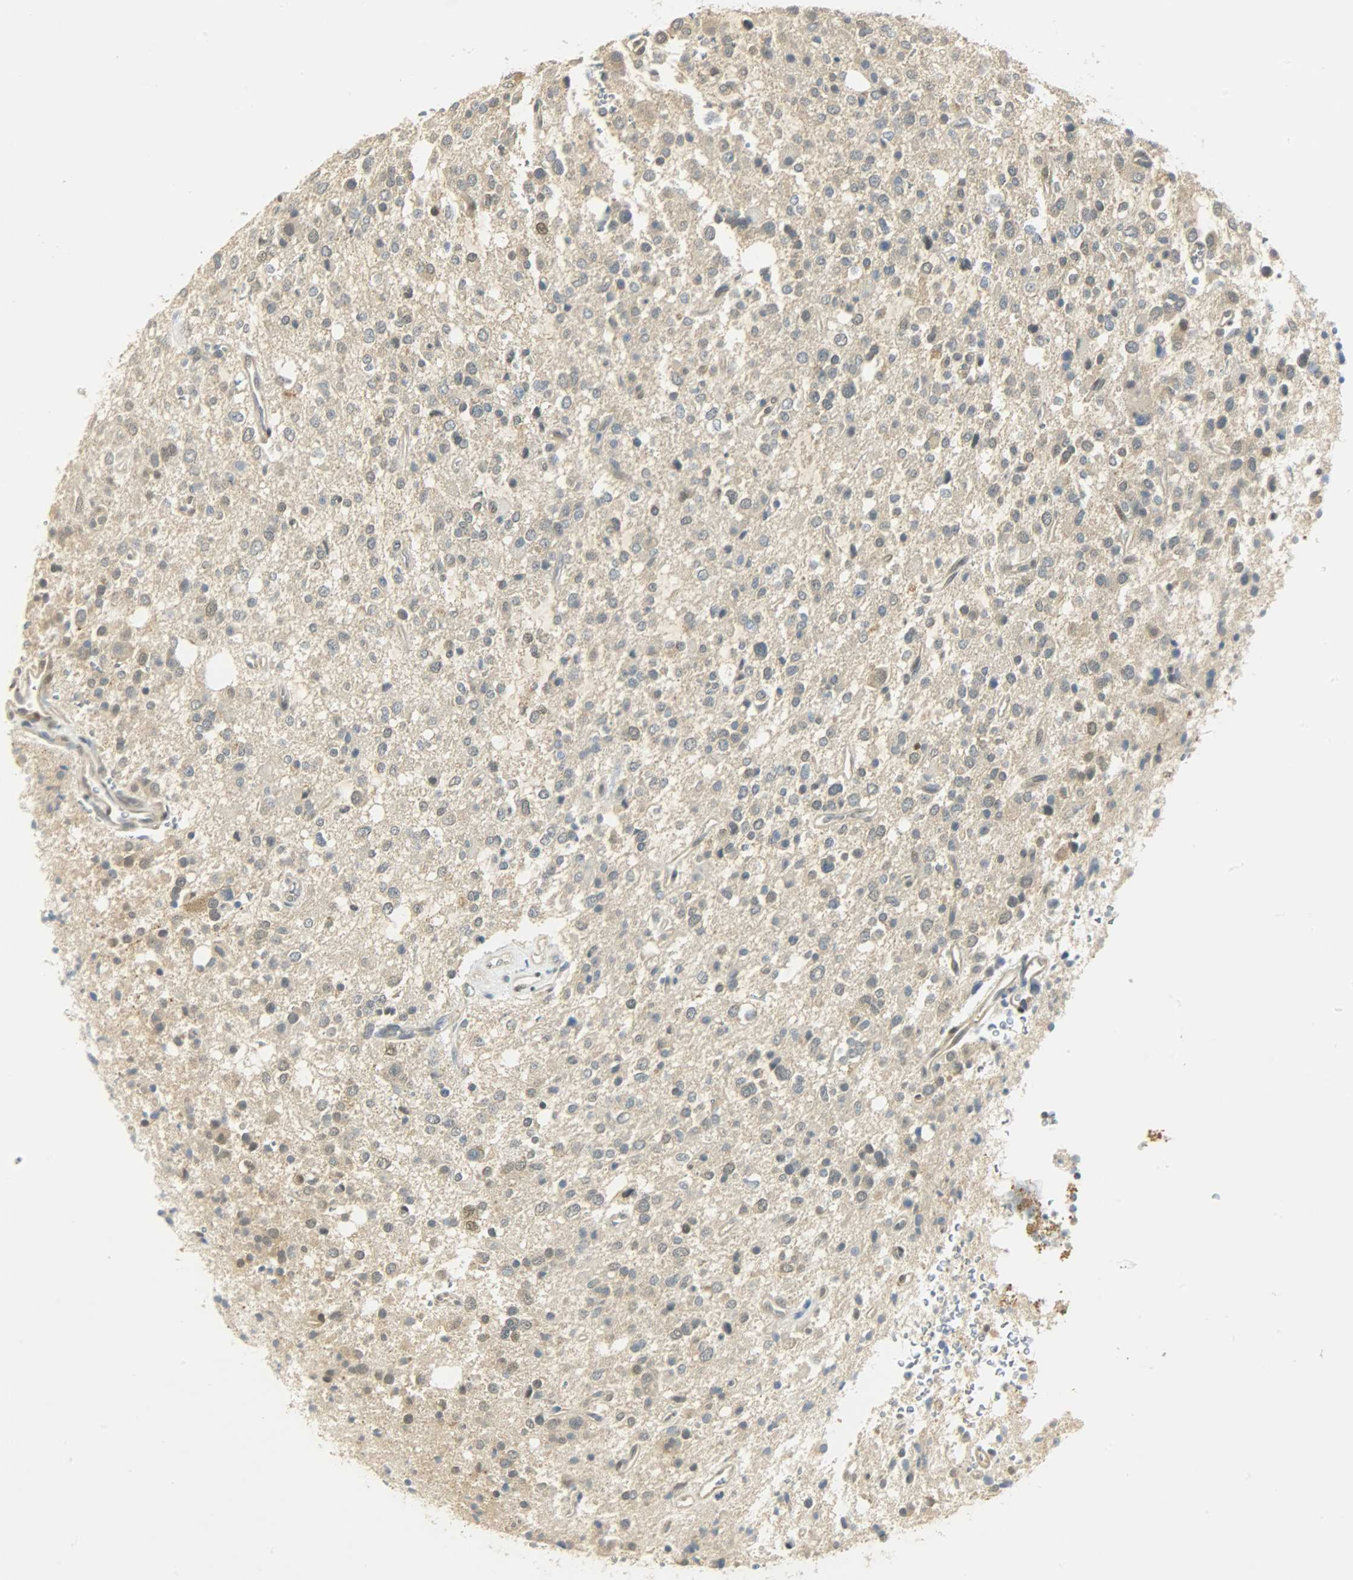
{"staining": {"intensity": "moderate", "quantity": "25%-75%", "location": "cytoplasmic/membranous"}, "tissue": "glioma", "cell_type": "Tumor cells", "image_type": "cancer", "snomed": [{"axis": "morphology", "description": "Glioma, malignant, High grade"}, {"axis": "topography", "description": "Brain"}], "caption": "Tumor cells show moderate cytoplasmic/membranous staining in approximately 25%-75% of cells in high-grade glioma (malignant).", "gene": "USP13", "patient": {"sex": "male", "age": 47}}